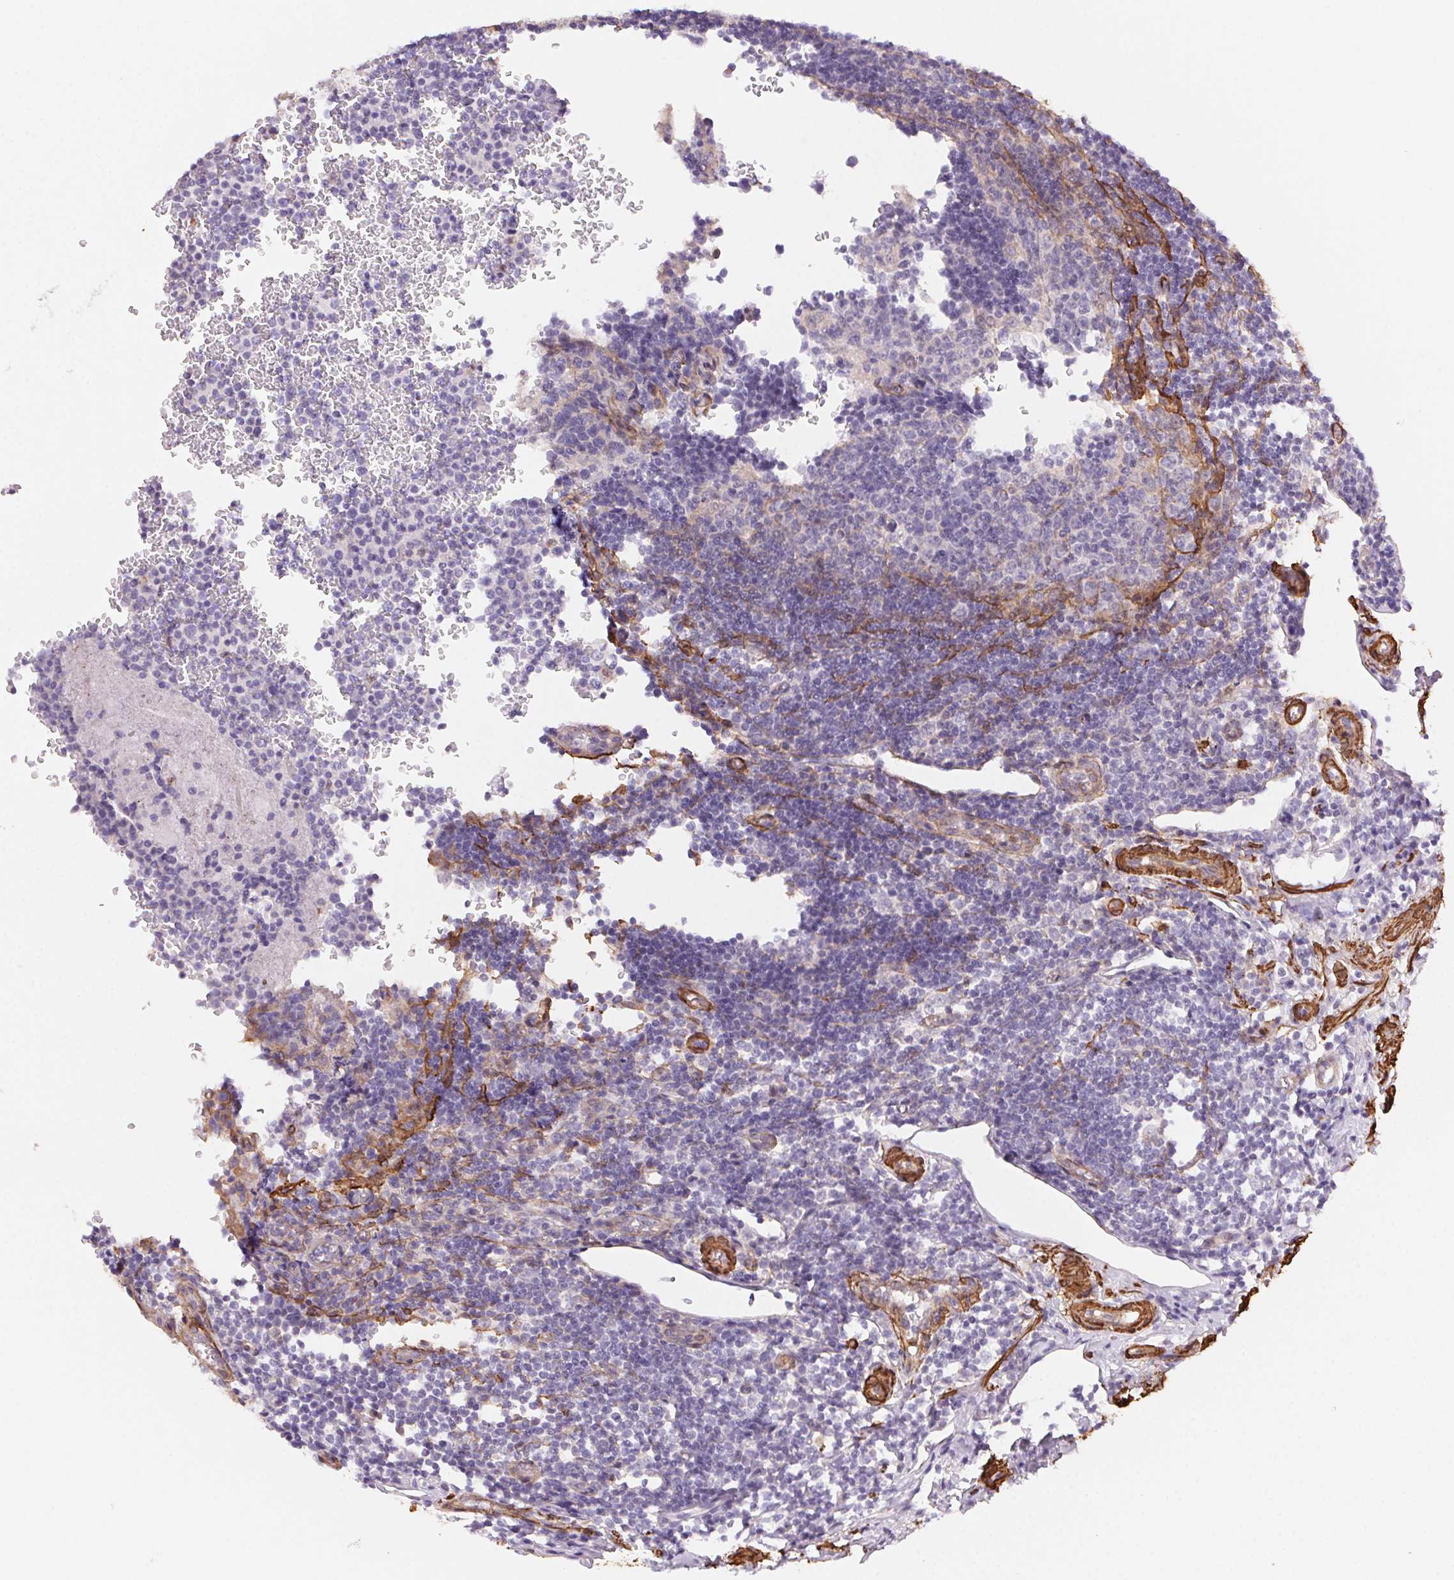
{"staining": {"intensity": "negative", "quantity": "none", "location": "none"}, "tissue": "appendix", "cell_type": "Glandular cells", "image_type": "normal", "snomed": [{"axis": "morphology", "description": "Normal tissue, NOS"}, {"axis": "topography", "description": "Appendix"}], "caption": "The histopathology image shows no staining of glandular cells in normal appendix. (DAB (3,3'-diaminobenzidine) IHC with hematoxylin counter stain).", "gene": "GPX8", "patient": {"sex": "male", "age": 18}}